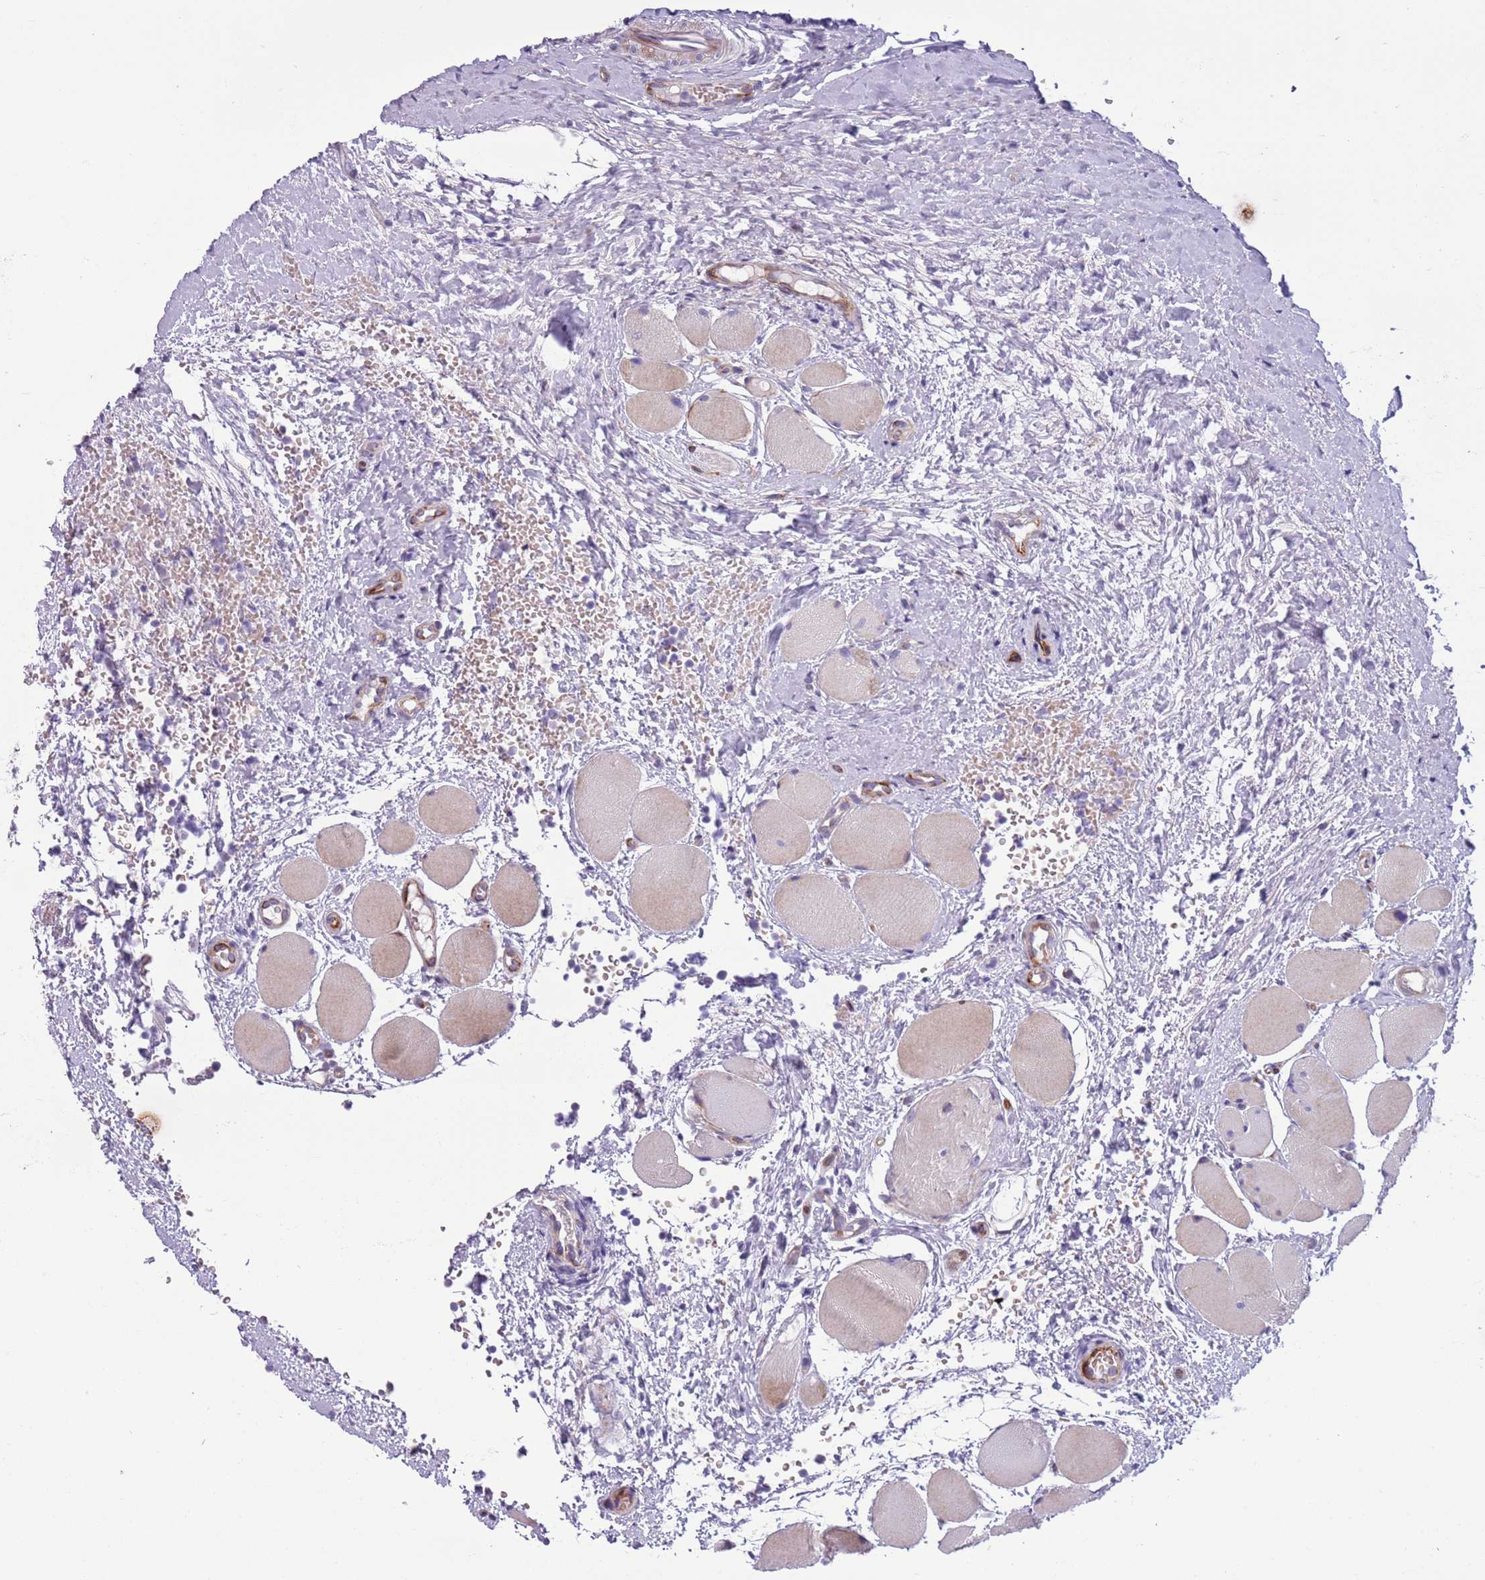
{"staining": {"intensity": "negative", "quantity": "none", "location": "none"}, "tissue": "tonsil", "cell_type": "Germinal center cells", "image_type": "normal", "snomed": [{"axis": "morphology", "description": "Normal tissue, NOS"}, {"axis": "topography", "description": "Tonsil"}], "caption": "IHC photomicrograph of normal human tonsil stained for a protein (brown), which shows no staining in germinal center cells.", "gene": "MRPL32", "patient": {"sex": "female", "age": 19}}